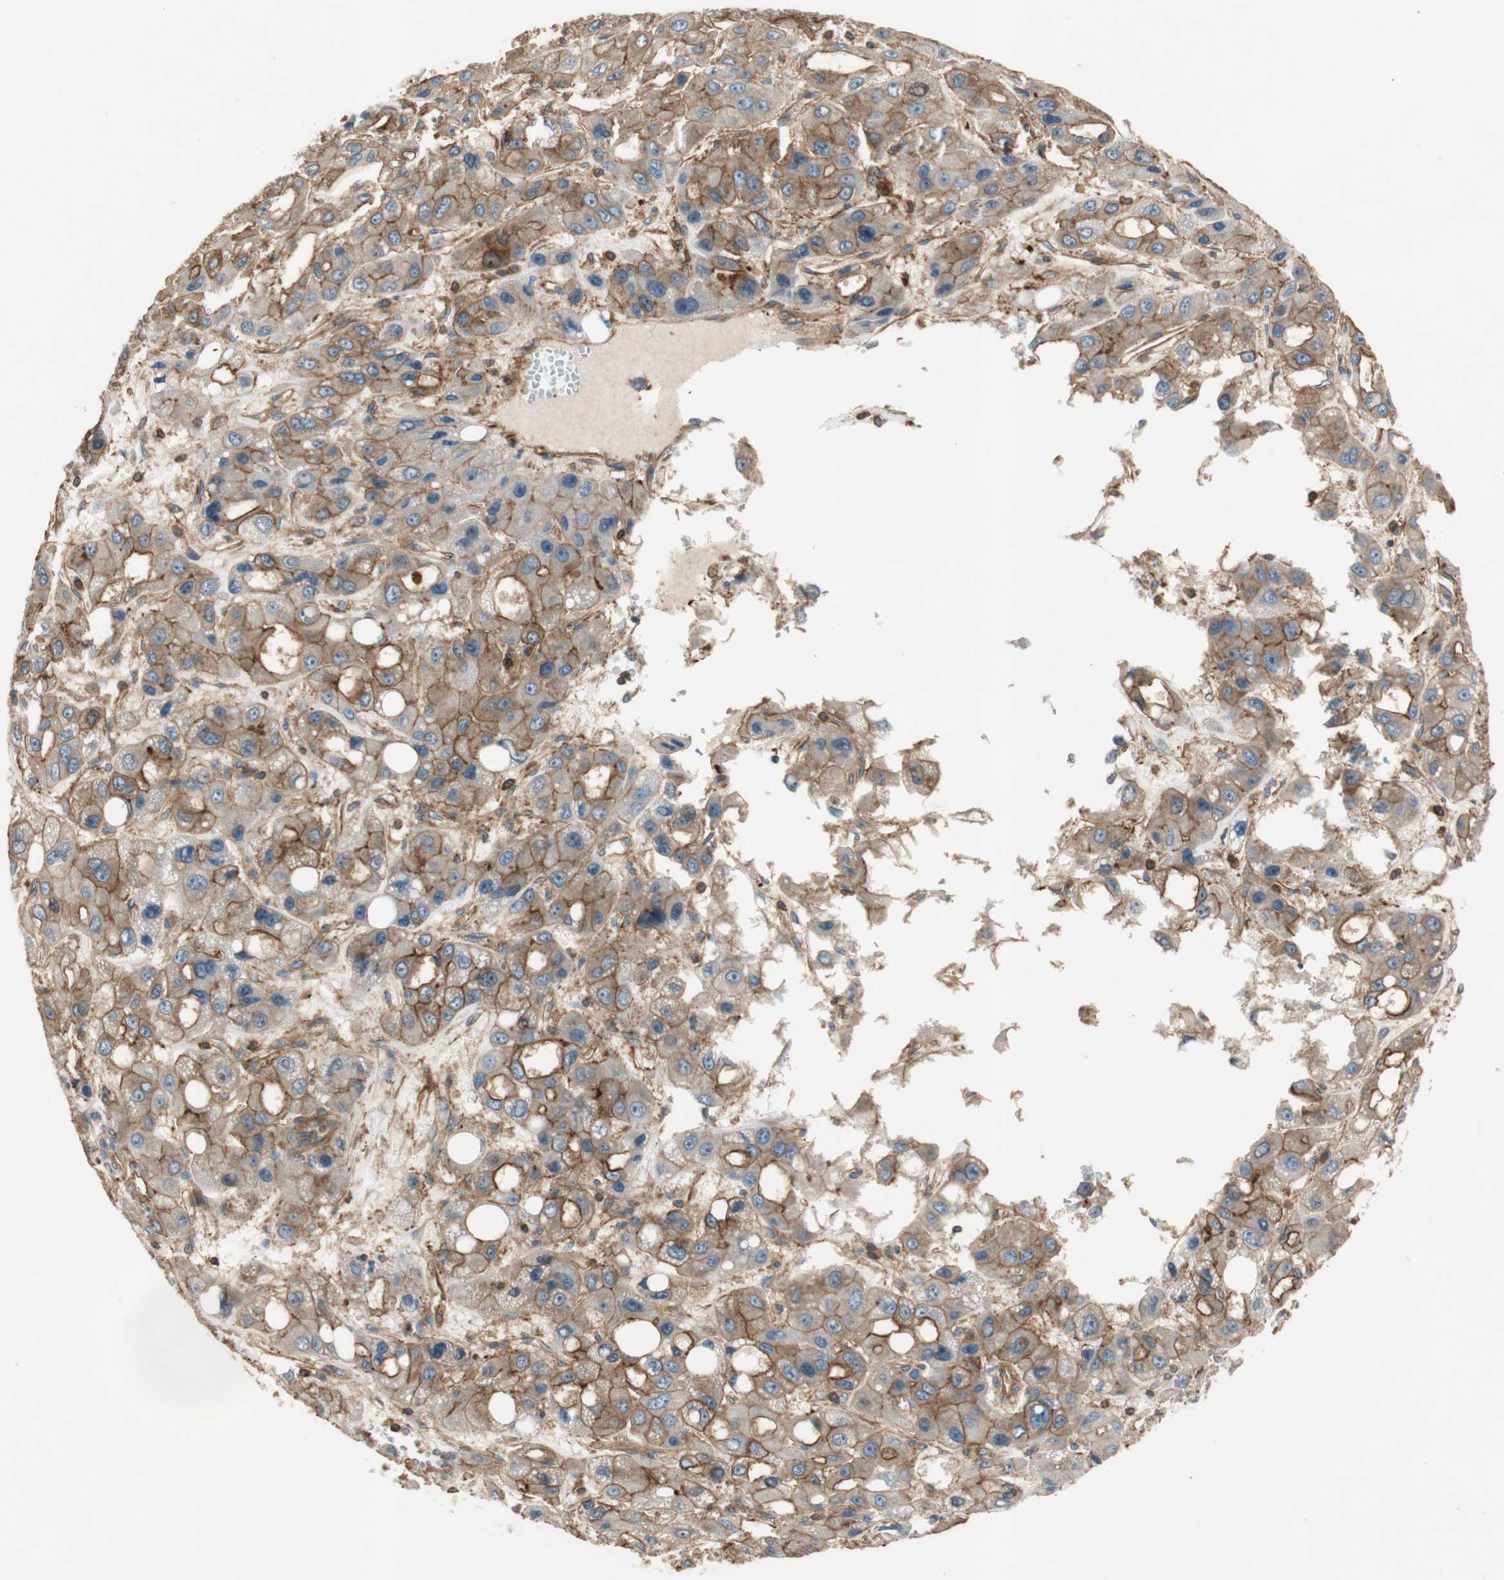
{"staining": {"intensity": "moderate", "quantity": ">75%", "location": "cytoplasmic/membranous"}, "tissue": "liver cancer", "cell_type": "Tumor cells", "image_type": "cancer", "snomed": [{"axis": "morphology", "description": "Carcinoma, Hepatocellular, NOS"}, {"axis": "topography", "description": "Liver"}], "caption": "High-power microscopy captured an immunohistochemistry (IHC) photomicrograph of liver hepatocellular carcinoma, revealing moderate cytoplasmic/membranous positivity in approximately >75% of tumor cells.", "gene": "TCP11L1", "patient": {"sex": "male", "age": 55}}